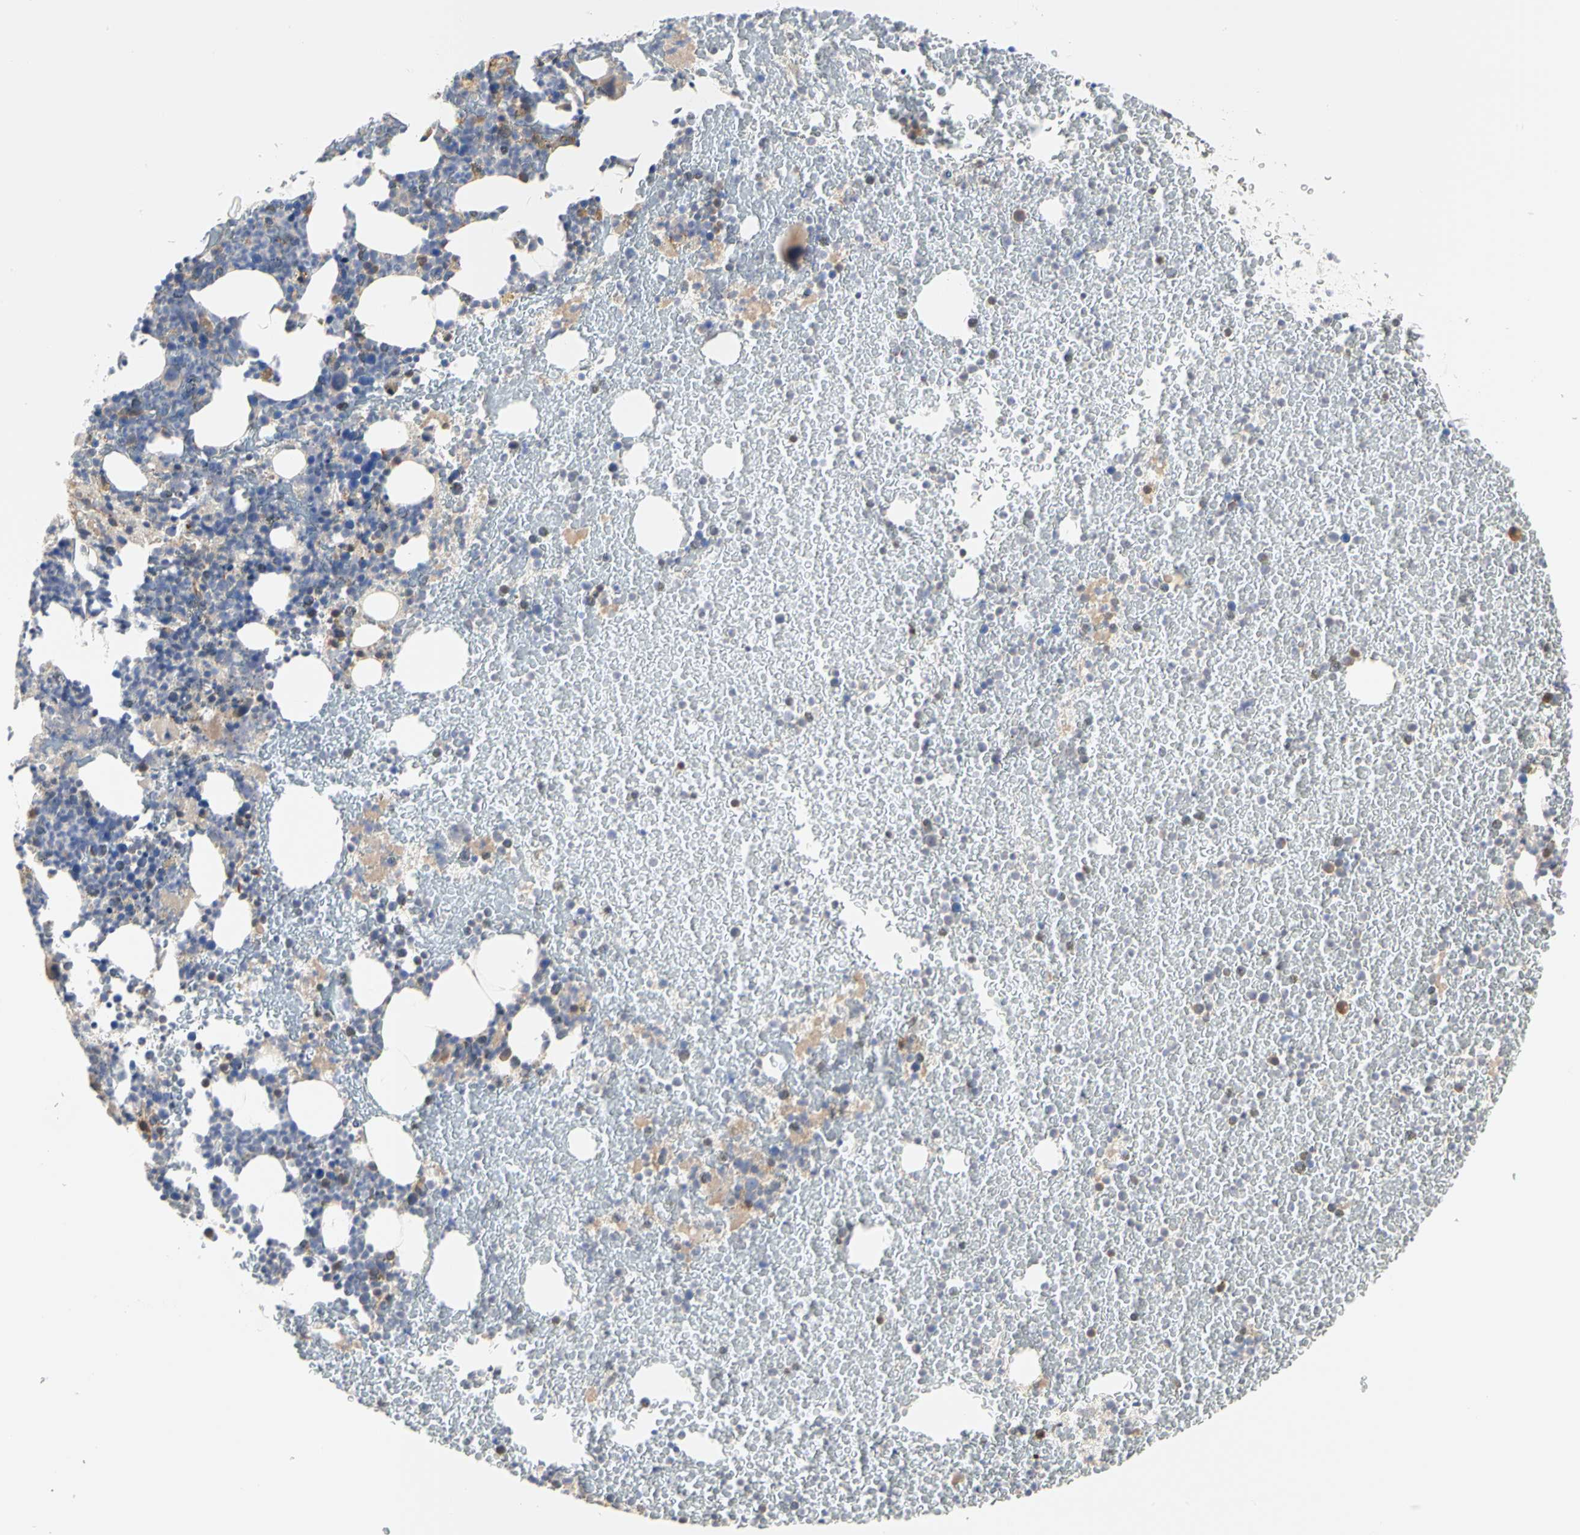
{"staining": {"intensity": "weak", "quantity": "<25%", "location": "cytoplasmic/membranous"}, "tissue": "bone marrow", "cell_type": "Hematopoietic cells", "image_type": "normal", "snomed": [{"axis": "morphology", "description": "Normal tissue, NOS"}, {"axis": "topography", "description": "Bone marrow"}], "caption": "Histopathology image shows no protein positivity in hematopoietic cells of unremarkable bone marrow. (Immunohistochemistry, brightfield microscopy, high magnification).", "gene": "C3orf52", "patient": {"sex": "female", "age": 52}}